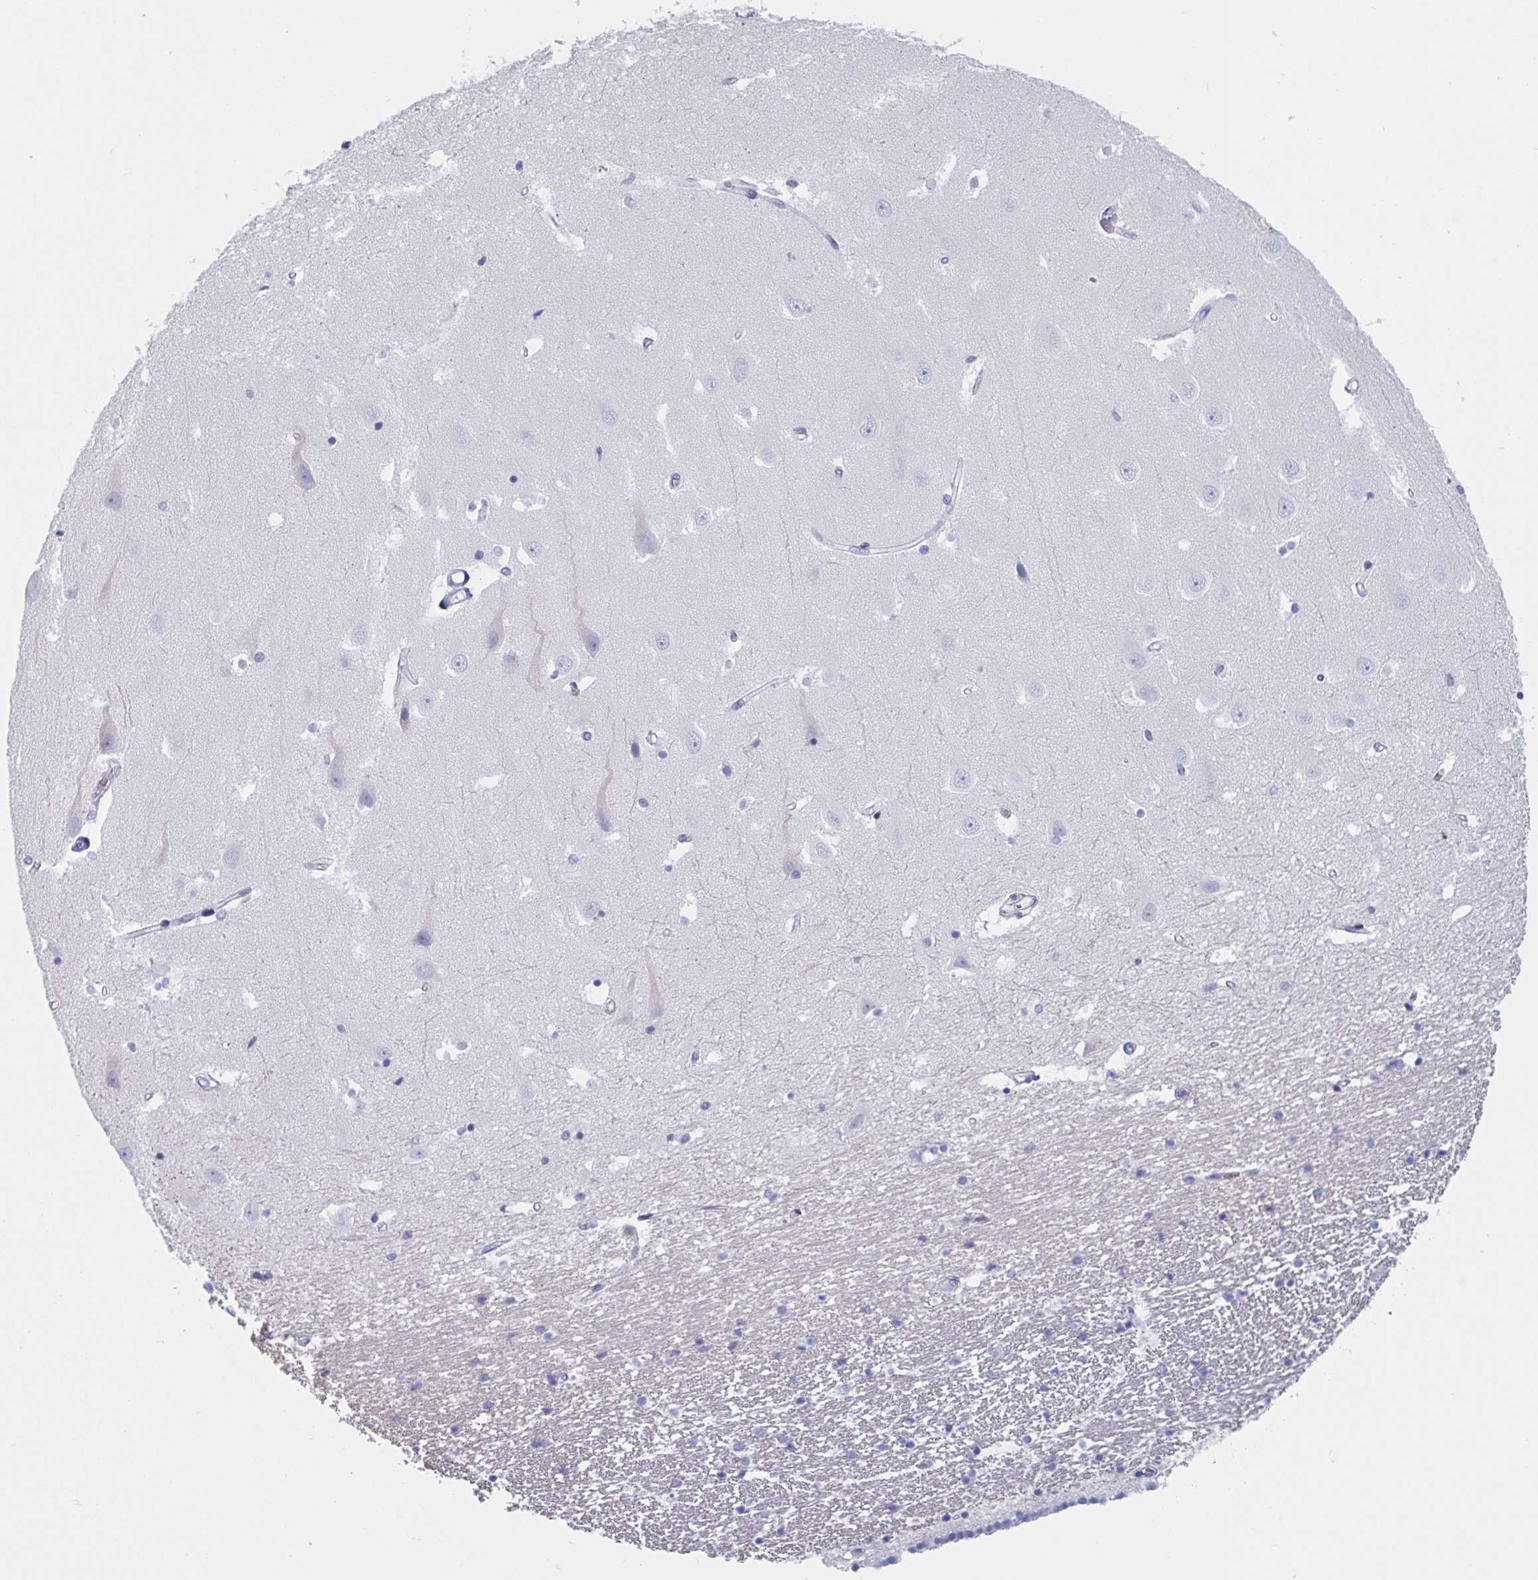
{"staining": {"intensity": "negative", "quantity": "none", "location": "none"}, "tissue": "hippocampus", "cell_type": "Glial cells", "image_type": "normal", "snomed": [{"axis": "morphology", "description": "Normal tissue, NOS"}, {"axis": "topography", "description": "Hippocampus"}], "caption": "Immunohistochemistry histopathology image of benign hippocampus: hippocampus stained with DAB demonstrates no significant protein expression in glial cells.", "gene": "DPEP3", "patient": {"sex": "male", "age": 63}}